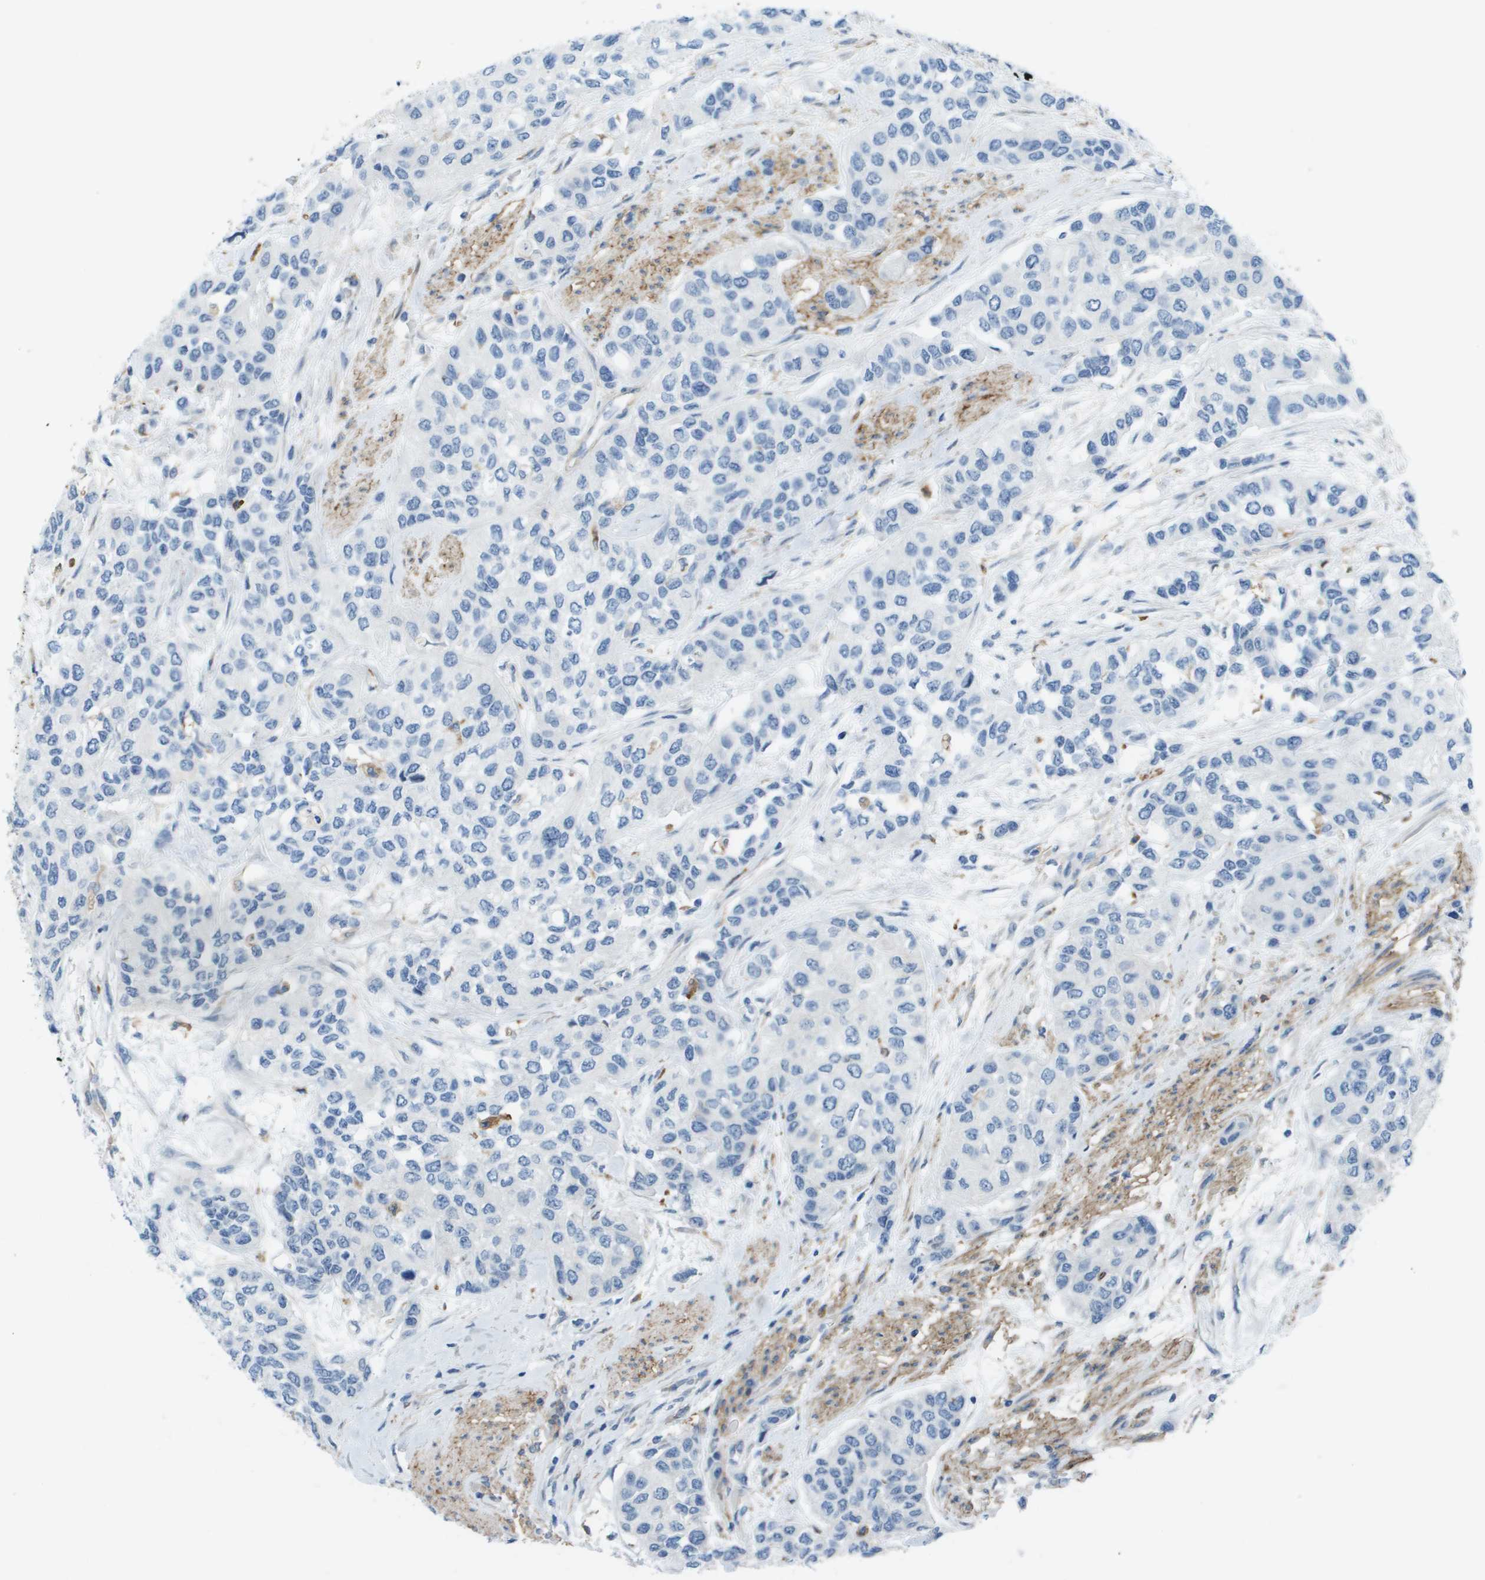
{"staining": {"intensity": "negative", "quantity": "none", "location": "none"}, "tissue": "urothelial cancer", "cell_type": "Tumor cells", "image_type": "cancer", "snomed": [{"axis": "morphology", "description": "Urothelial carcinoma, High grade"}, {"axis": "topography", "description": "Urinary bladder"}], "caption": "Tumor cells are negative for brown protein staining in high-grade urothelial carcinoma.", "gene": "ZBTB43", "patient": {"sex": "female", "age": 56}}